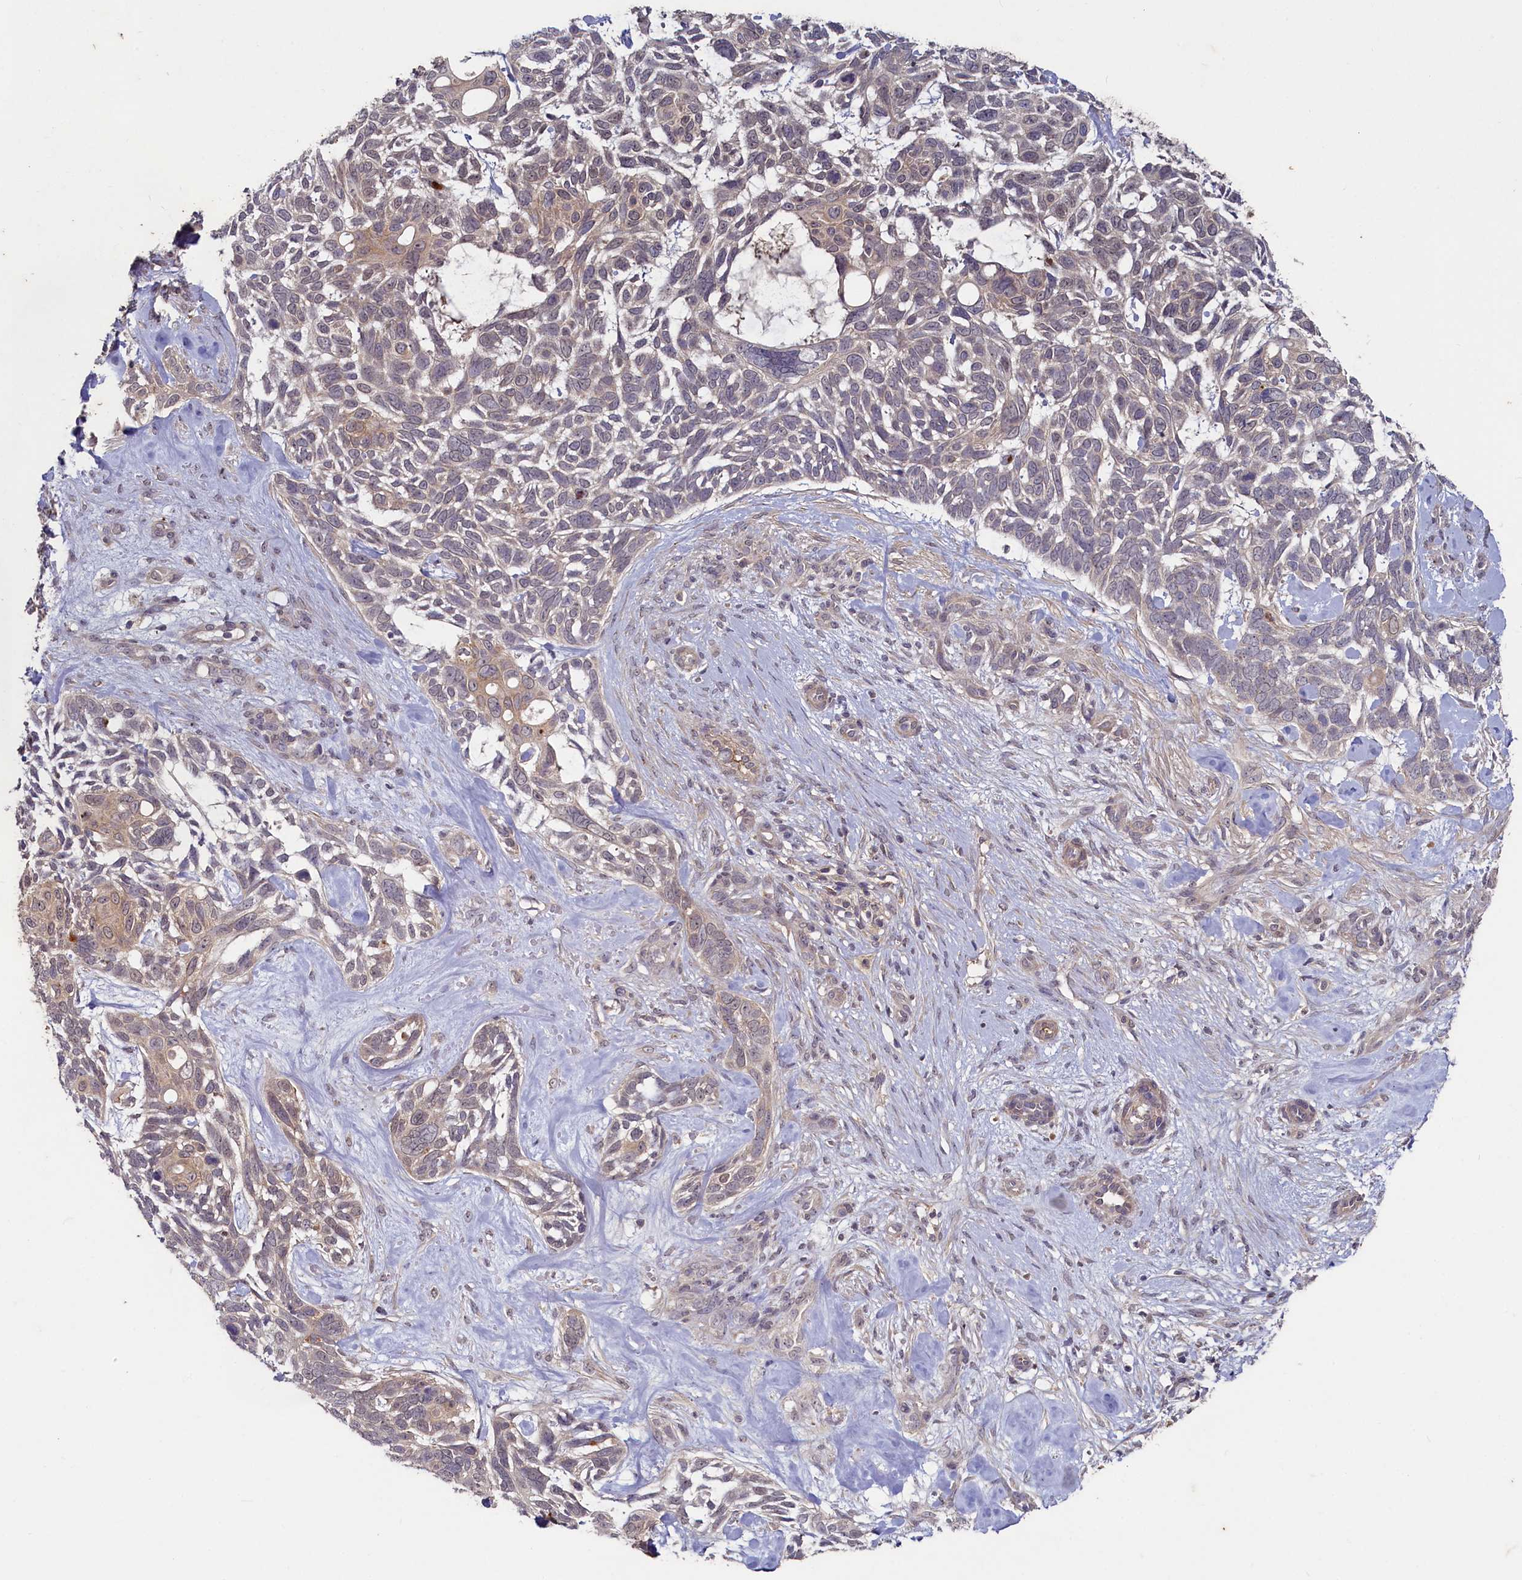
{"staining": {"intensity": "weak", "quantity": "<25%", "location": "cytoplasmic/membranous"}, "tissue": "skin cancer", "cell_type": "Tumor cells", "image_type": "cancer", "snomed": [{"axis": "morphology", "description": "Basal cell carcinoma"}, {"axis": "topography", "description": "Skin"}], "caption": "The immunohistochemistry histopathology image has no significant expression in tumor cells of skin cancer (basal cell carcinoma) tissue.", "gene": "HERC3", "patient": {"sex": "male", "age": 88}}